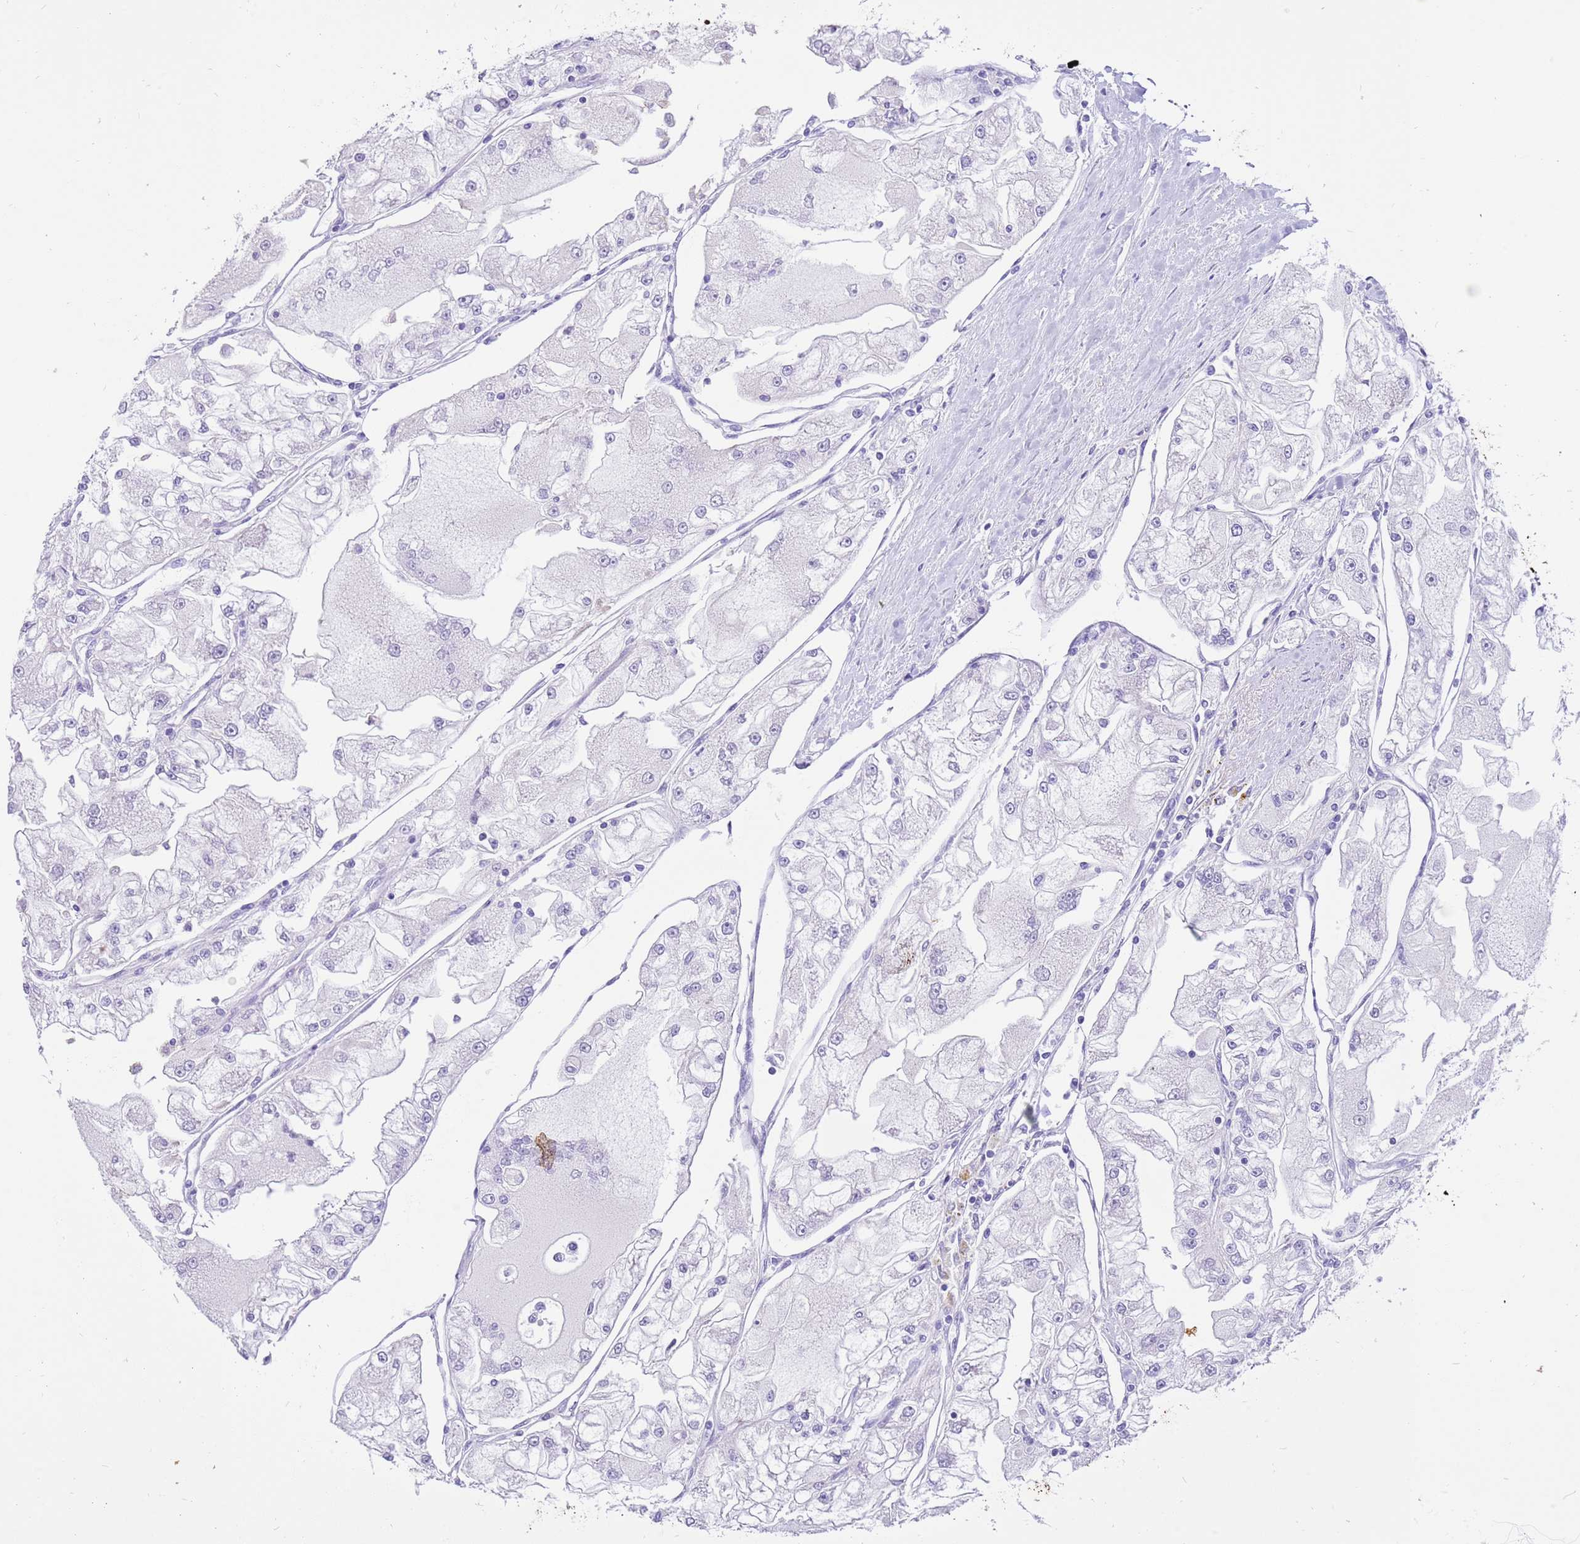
{"staining": {"intensity": "negative", "quantity": "none", "location": "none"}, "tissue": "renal cancer", "cell_type": "Tumor cells", "image_type": "cancer", "snomed": [{"axis": "morphology", "description": "Adenocarcinoma, NOS"}, {"axis": "topography", "description": "Kidney"}], "caption": "Tumor cells show no significant expression in renal cancer.", "gene": "R3HDM4", "patient": {"sex": "female", "age": 72}}